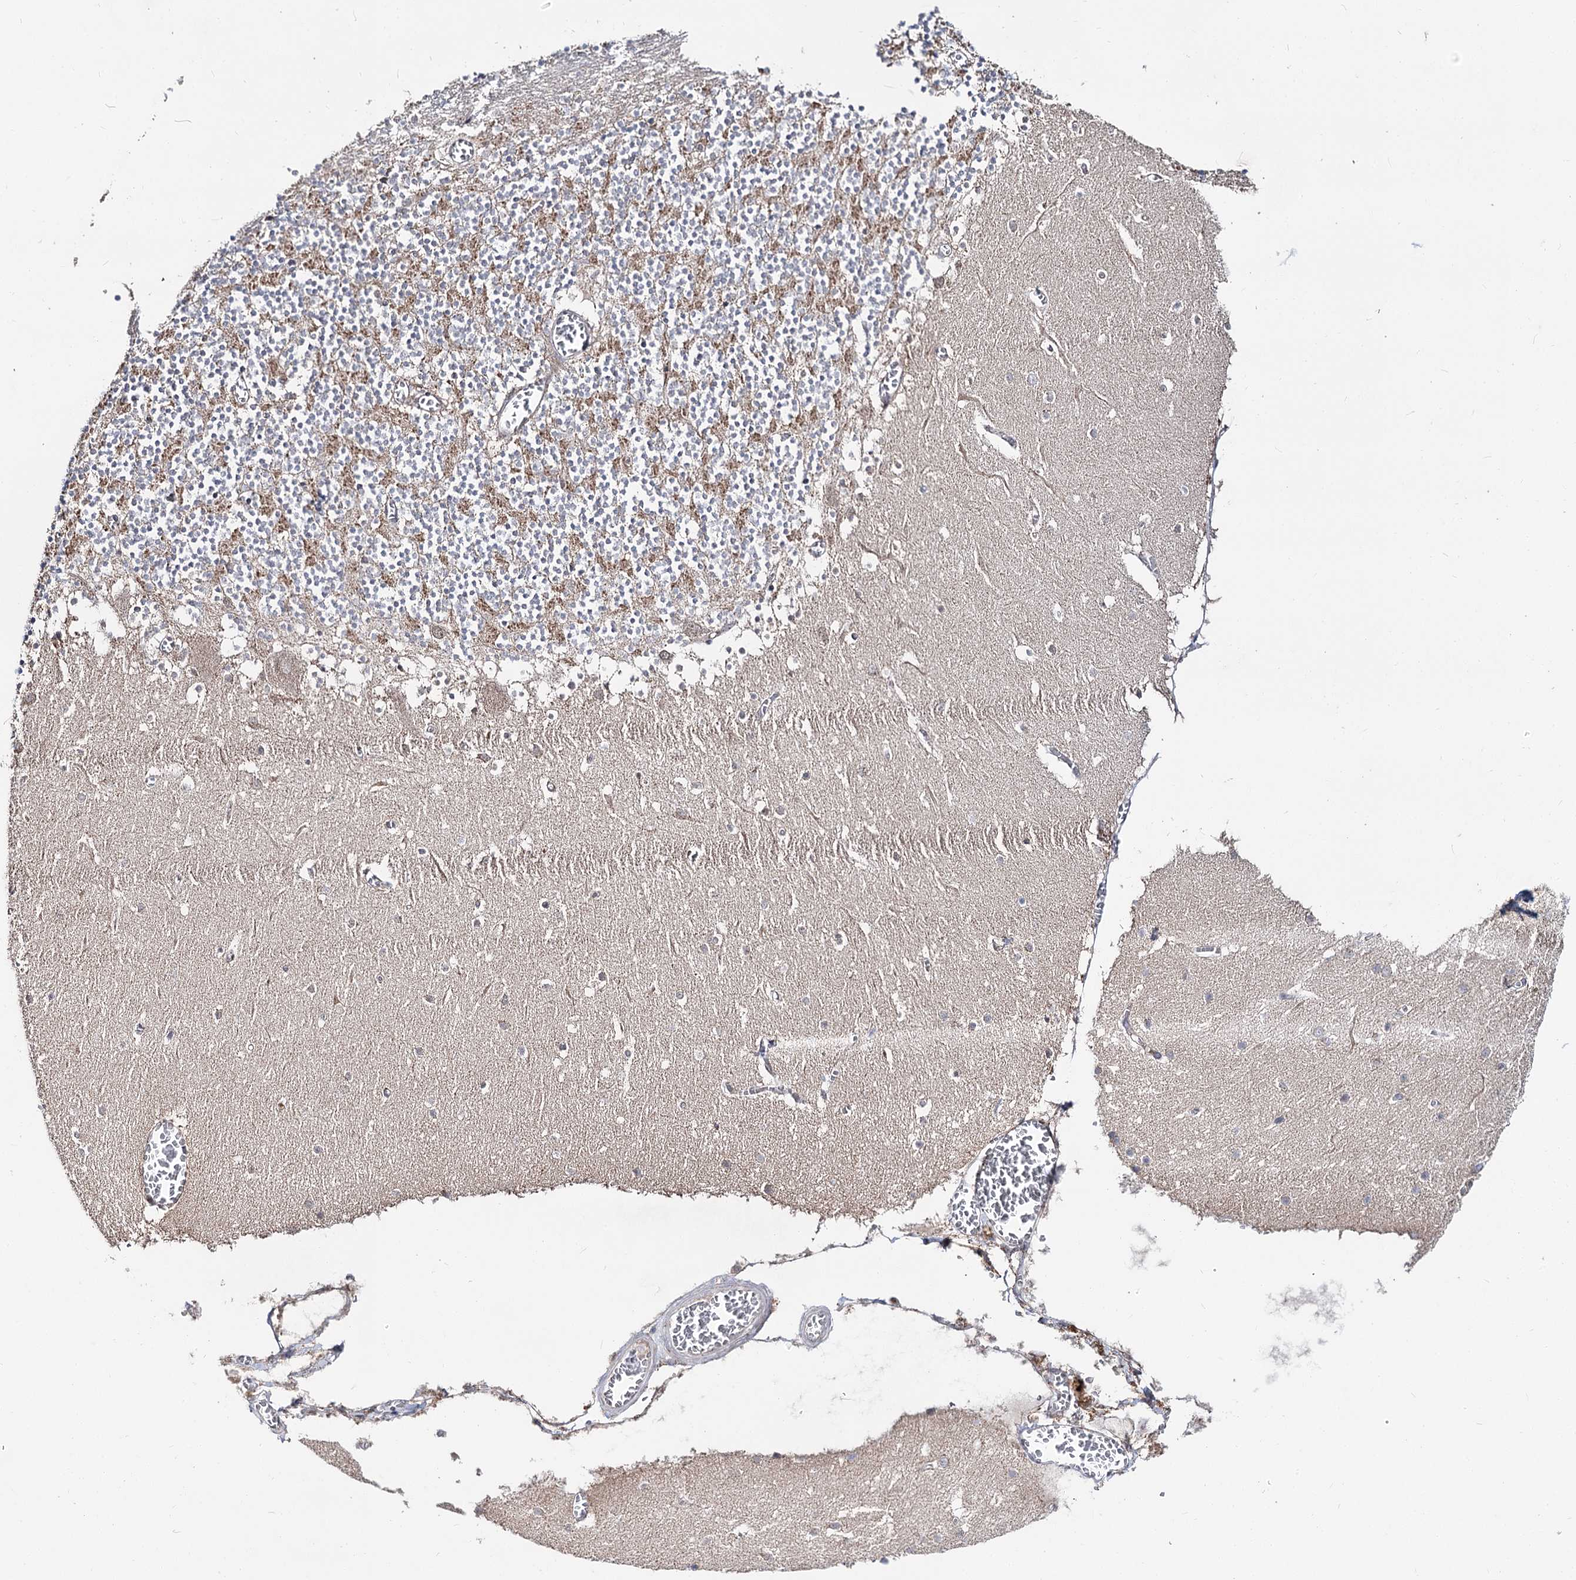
{"staining": {"intensity": "moderate", "quantity": "25%-75%", "location": "cytoplasmic/membranous"}, "tissue": "cerebellum", "cell_type": "Cells in granular layer", "image_type": "normal", "snomed": [{"axis": "morphology", "description": "Normal tissue, NOS"}, {"axis": "topography", "description": "Cerebellum"}], "caption": "Unremarkable cerebellum was stained to show a protein in brown. There is medium levels of moderate cytoplasmic/membranous positivity in approximately 25%-75% of cells in granular layer.", "gene": "CBR4", "patient": {"sex": "female", "age": 28}}